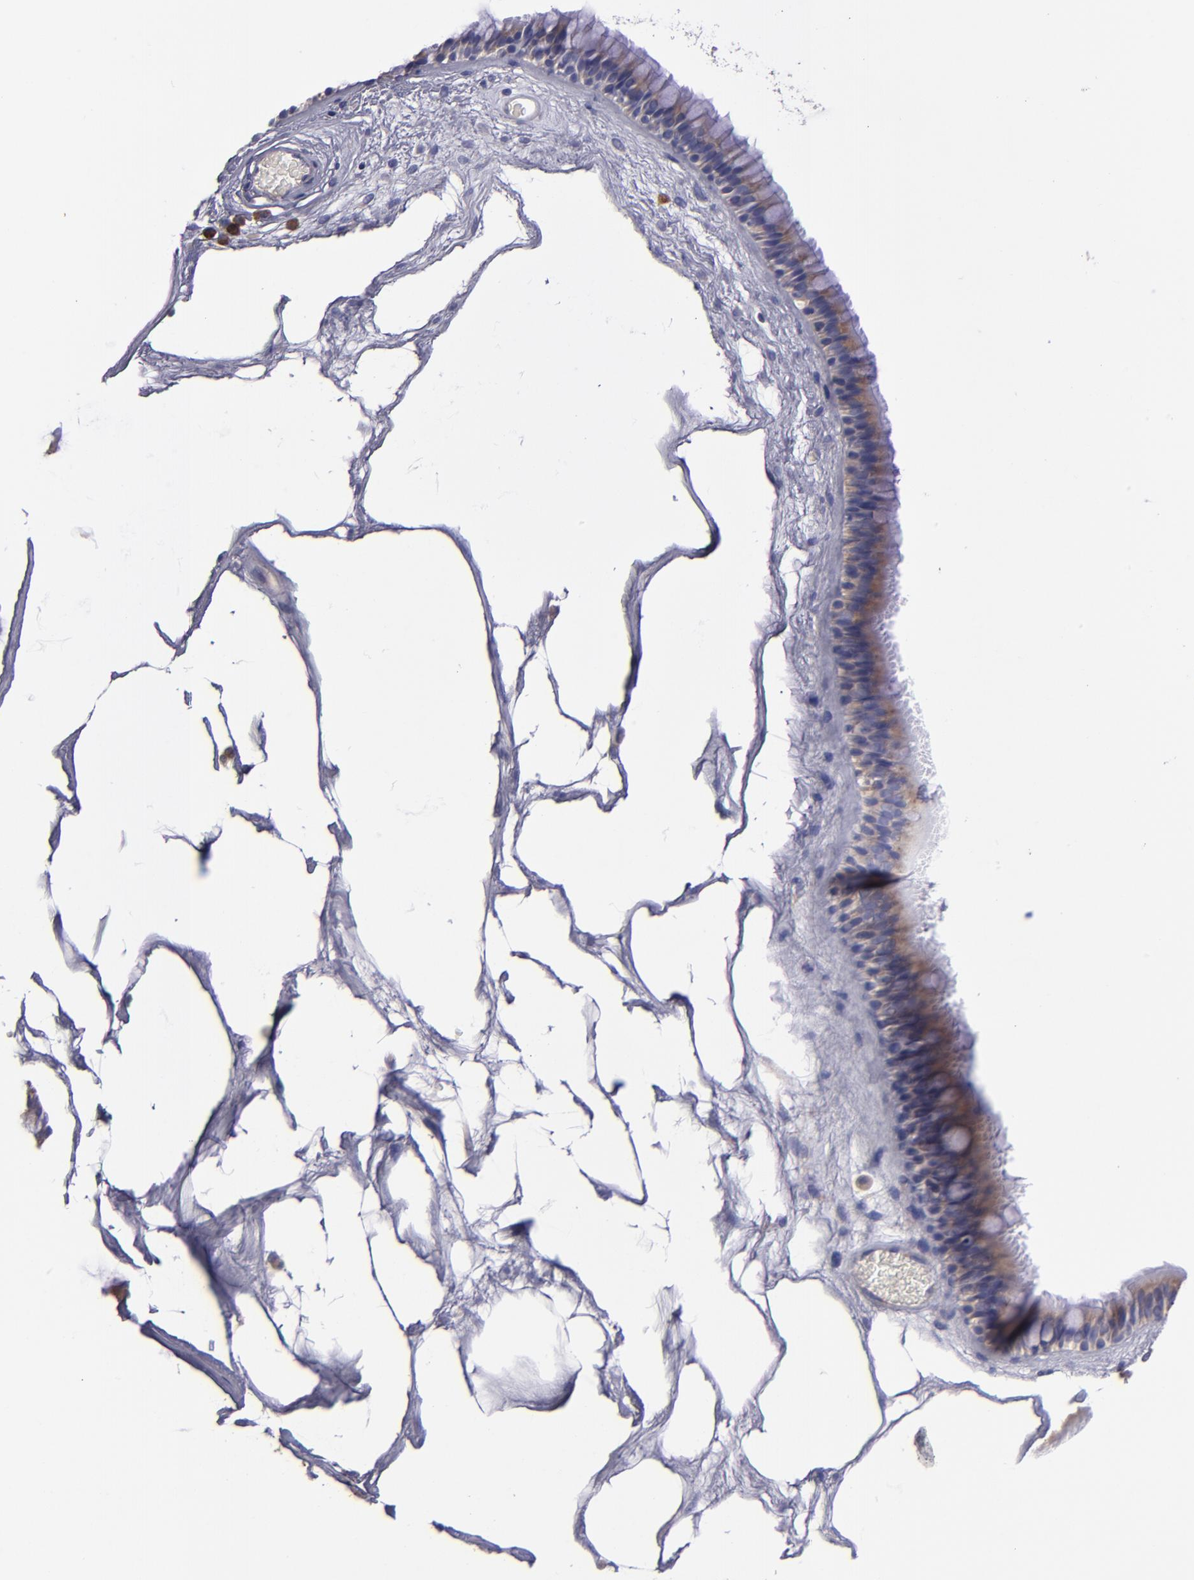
{"staining": {"intensity": "moderate", "quantity": ">75%", "location": "cytoplasmic/membranous"}, "tissue": "nasopharynx", "cell_type": "Respiratory epithelial cells", "image_type": "normal", "snomed": [{"axis": "morphology", "description": "Normal tissue, NOS"}, {"axis": "morphology", "description": "Inflammation, NOS"}, {"axis": "topography", "description": "Nasopharynx"}], "caption": "Immunohistochemical staining of benign nasopharynx reveals medium levels of moderate cytoplasmic/membranous staining in approximately >75% of respiratory epithelial cells.", "gene": "CARS1", "patient": {"sex": "male", "age": 48}}